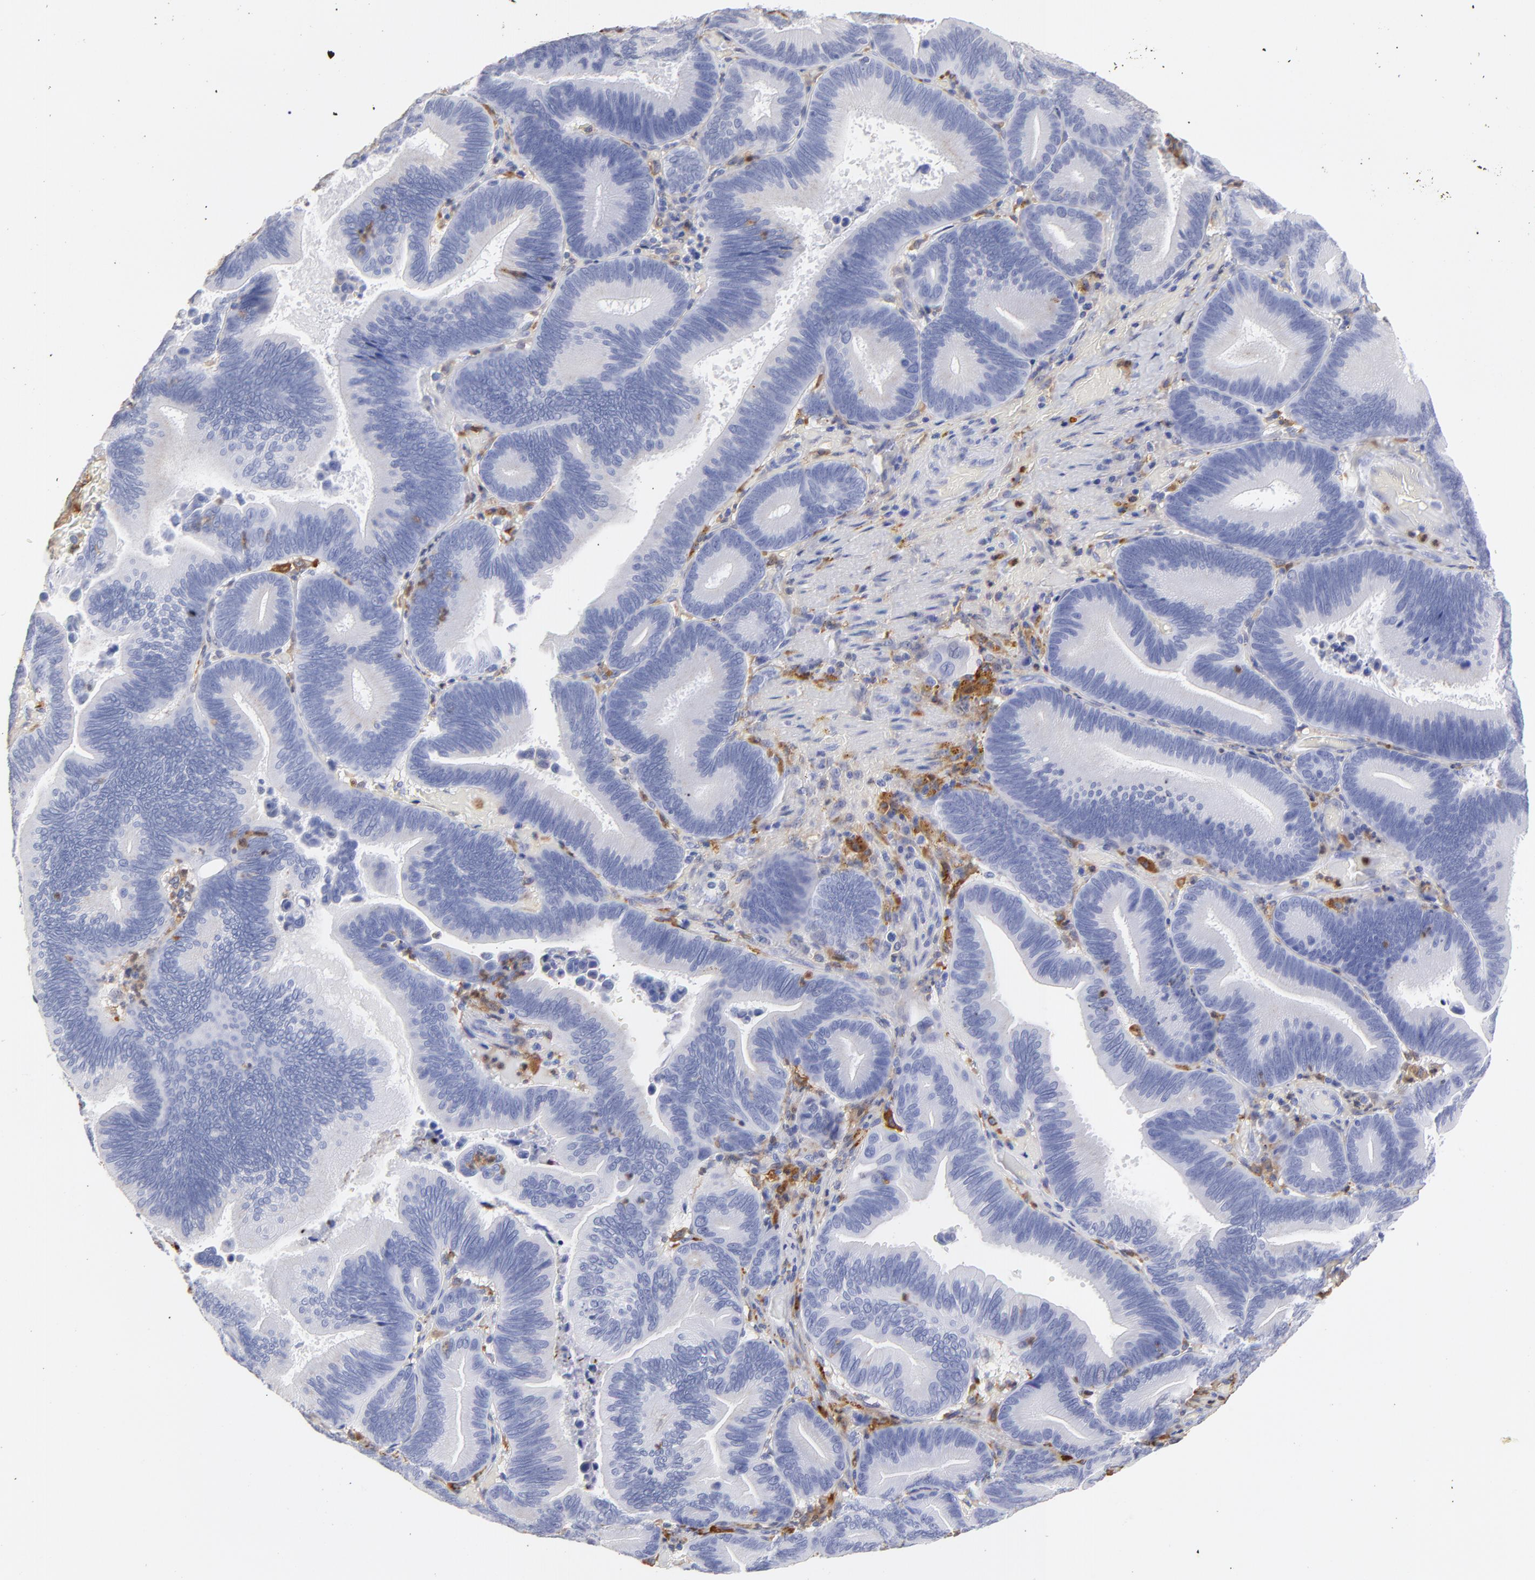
{"staining": {"intensity": "weak", "quantity": "<25%", "location": "cytoplasmic/membranous"}, "tissue": "pancreatic cancer", "cell_type": "Tumor cells", "image_type": "cancer", "snomed": [{"axis": "morphology", "description": "Adenocarcinoma, NOS"}, {"axis": "topography", "description": "Pancreas"}], "caption": "An immunohistochemistry (IHC) photomicrograph of pancreatic cancer is shown. There is no staining in tumor cells of pancreatic cancer. The staining is performed using DAB (3,3'-diaminobenzidine) brown chromogen with nuclei counter-stained in using hematoxylin.", "gene": "SMARCA1", "patient": {"sex": "male", "age": 82}}